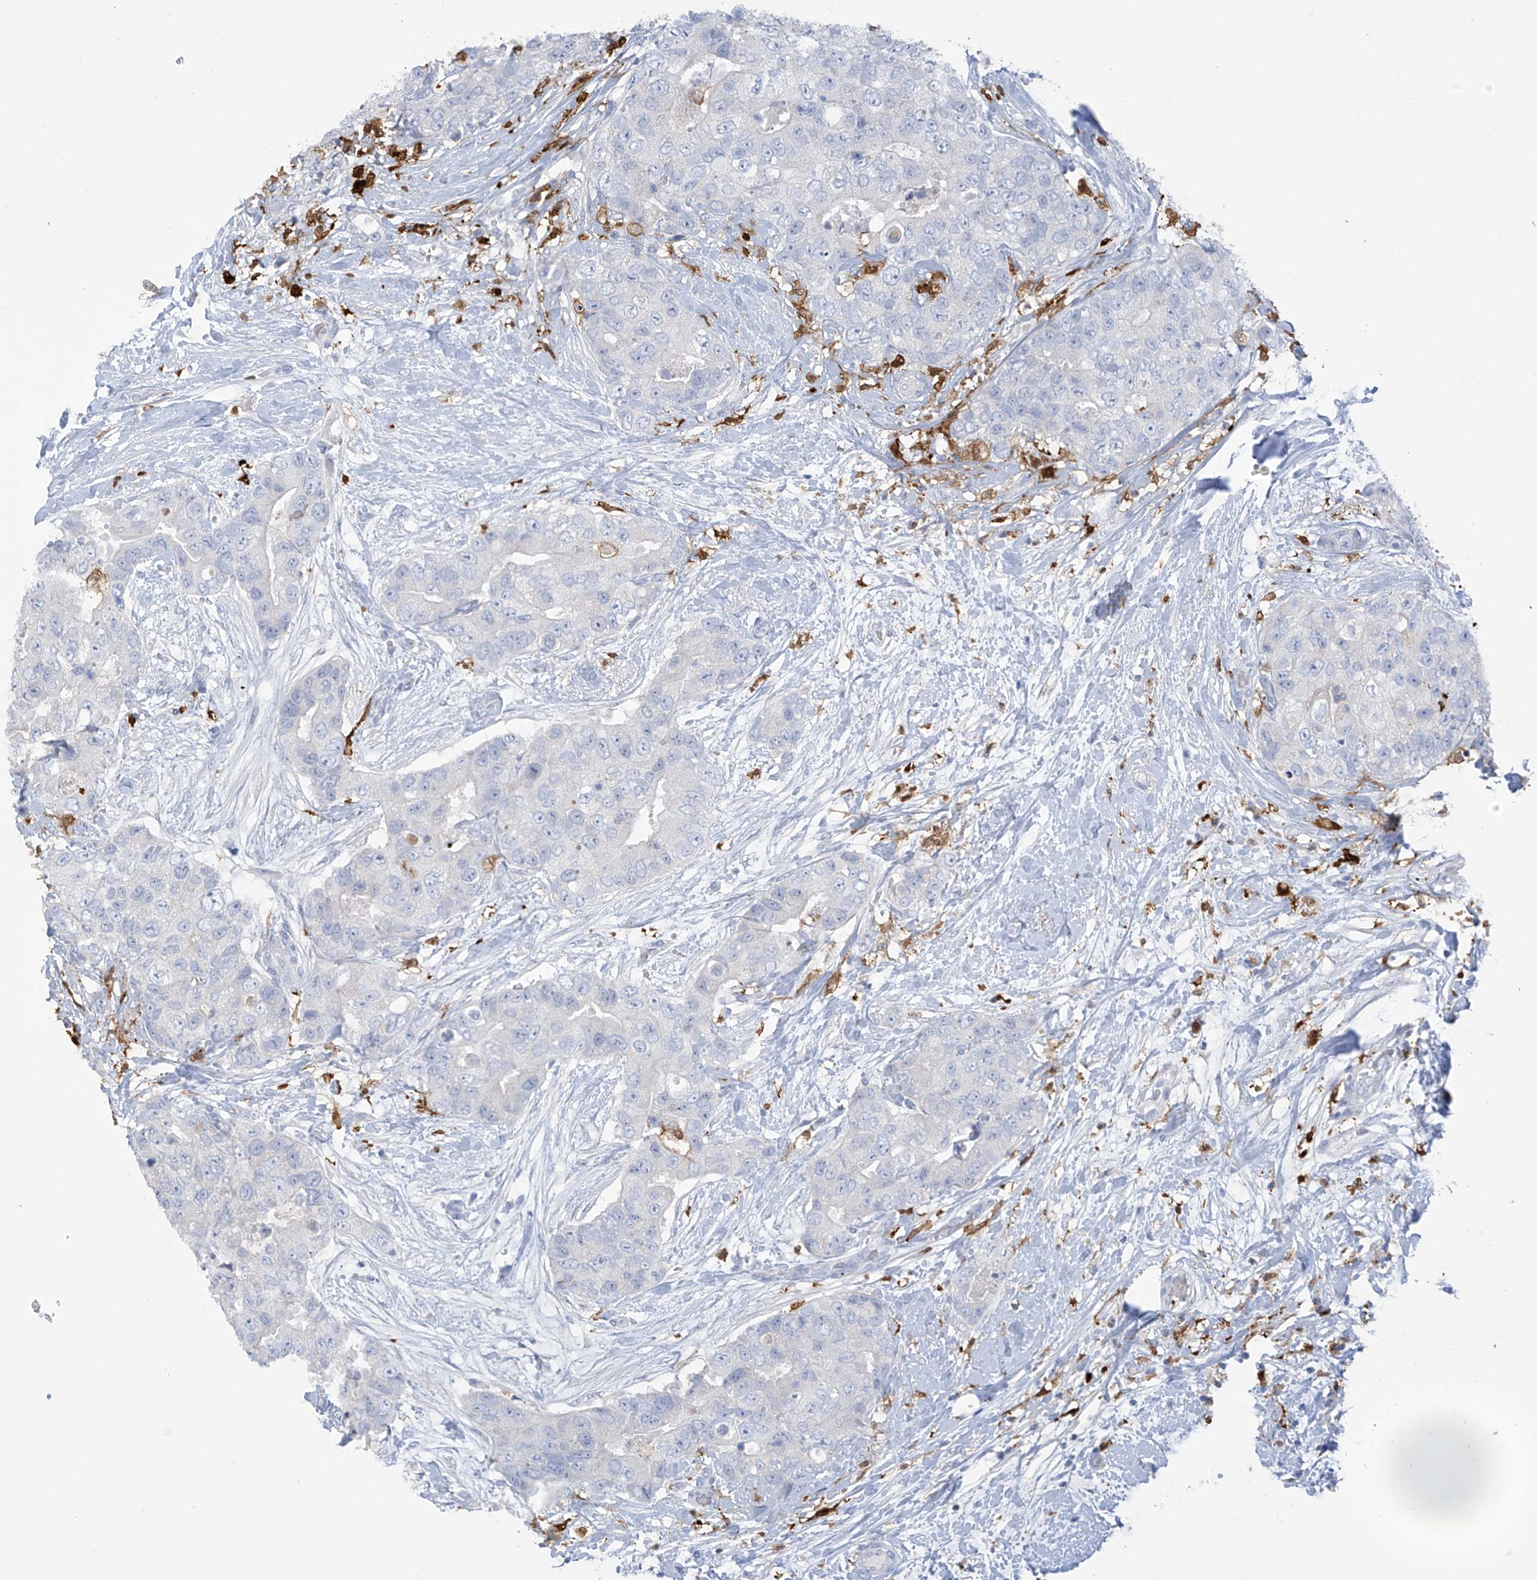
{"staining": {"intensity": "negative", "quantity": "none", "location": "none"}, "tissue": "breast cancer", "cell_type": "Tumor cells", "image_type": "cancer", "snomed": [{"axis": "morphology", "description": "Duct carcinoma"}, {"axis": "topography", "description": "Breast"}], "caption": "Histopathology image shows no protein positivity in tumor cells of breast intraductal carcinoma tissue. The staining was performed using DAB to visualize the protein expression in brown, while the nuclei were stained in blue with hematoxylin (Magnification: 20x).", "gene": "TRMT2B", "patient": {"sex": "female", "age": 62}}